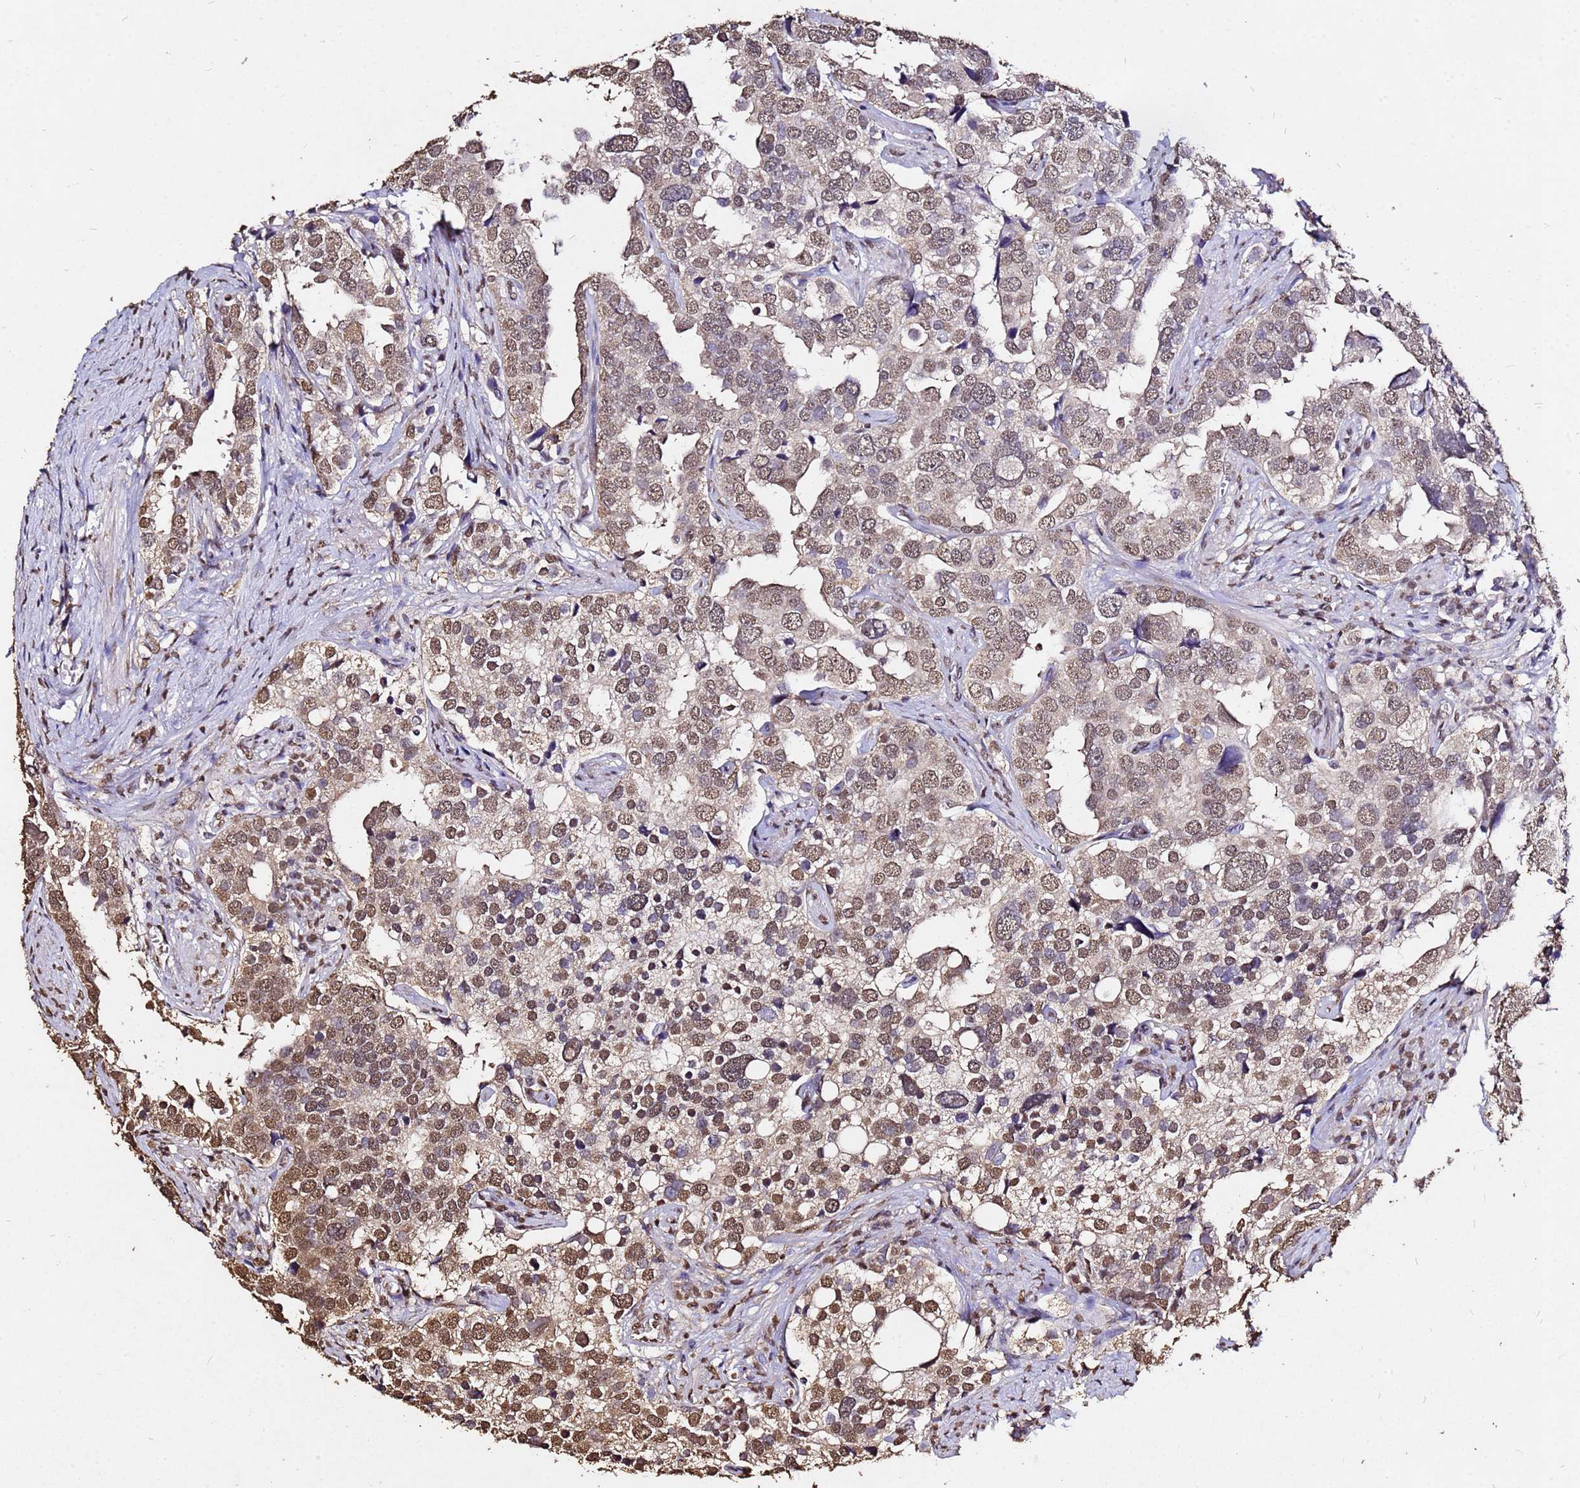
{"staining": {"intensity": "moderate", "quantity": ">75%", "location": "cytoplasmic/membranous,nuclear"}, "tissue": "prostate cancer", "cell_type": "Tumor cells", "image_type": "cancer", "snomed": [{"axis": "morphology", "description": "Adenocarcinoma, High grade"}, {"axis": "topography", "description": "Prostate"}], "caption": "A medium amount of moderate cytoplasmic/membranous and nuclear staining is identified in about >75% of tumor cells in prostate cancer (adenocarcinoma (high-grade)) tissue.", "gene": "MYOCD", "patient": {"sex": "male", "age": 71}}